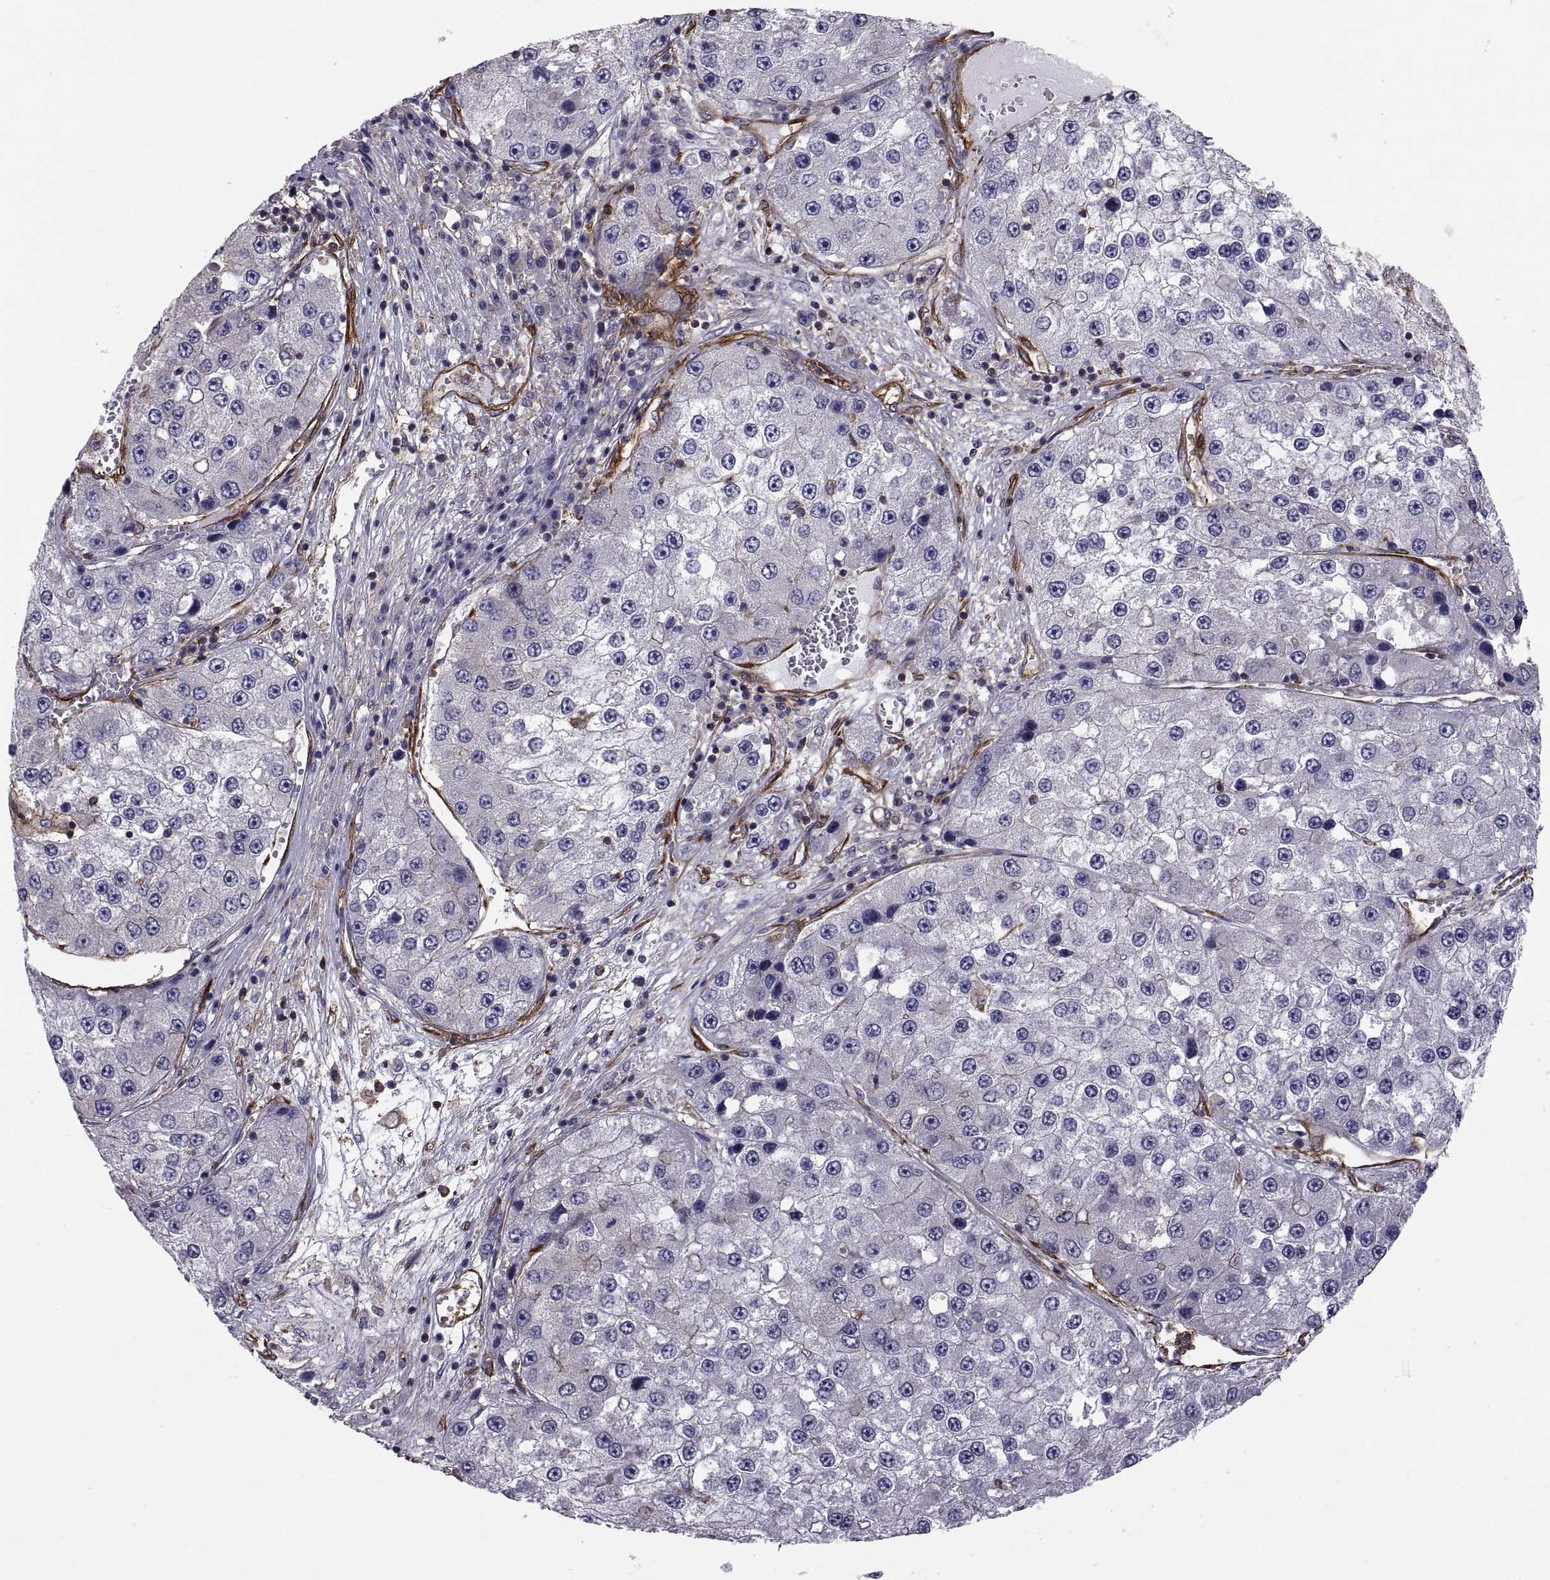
{"staining": {"intensity": "negative", "quantity": "none", "location": "none"}, "tissue": "liver cancer", "cell_type": "Tumor cells", "image_type": "cancer", "snomed": [{"axis": "morphology", "description": "Carcinoma, Hepatocellular, NOS"}, {"axis": "topography", "description": "Liver"}], "caption": "Immunohistochemical staining of liver cancer displays no significant staining in tumor cells. (DAB immunohistochemistry (IHC), high magnification).", "gene": "MYH9", "patient": {"sex": "female", "age": 73}}